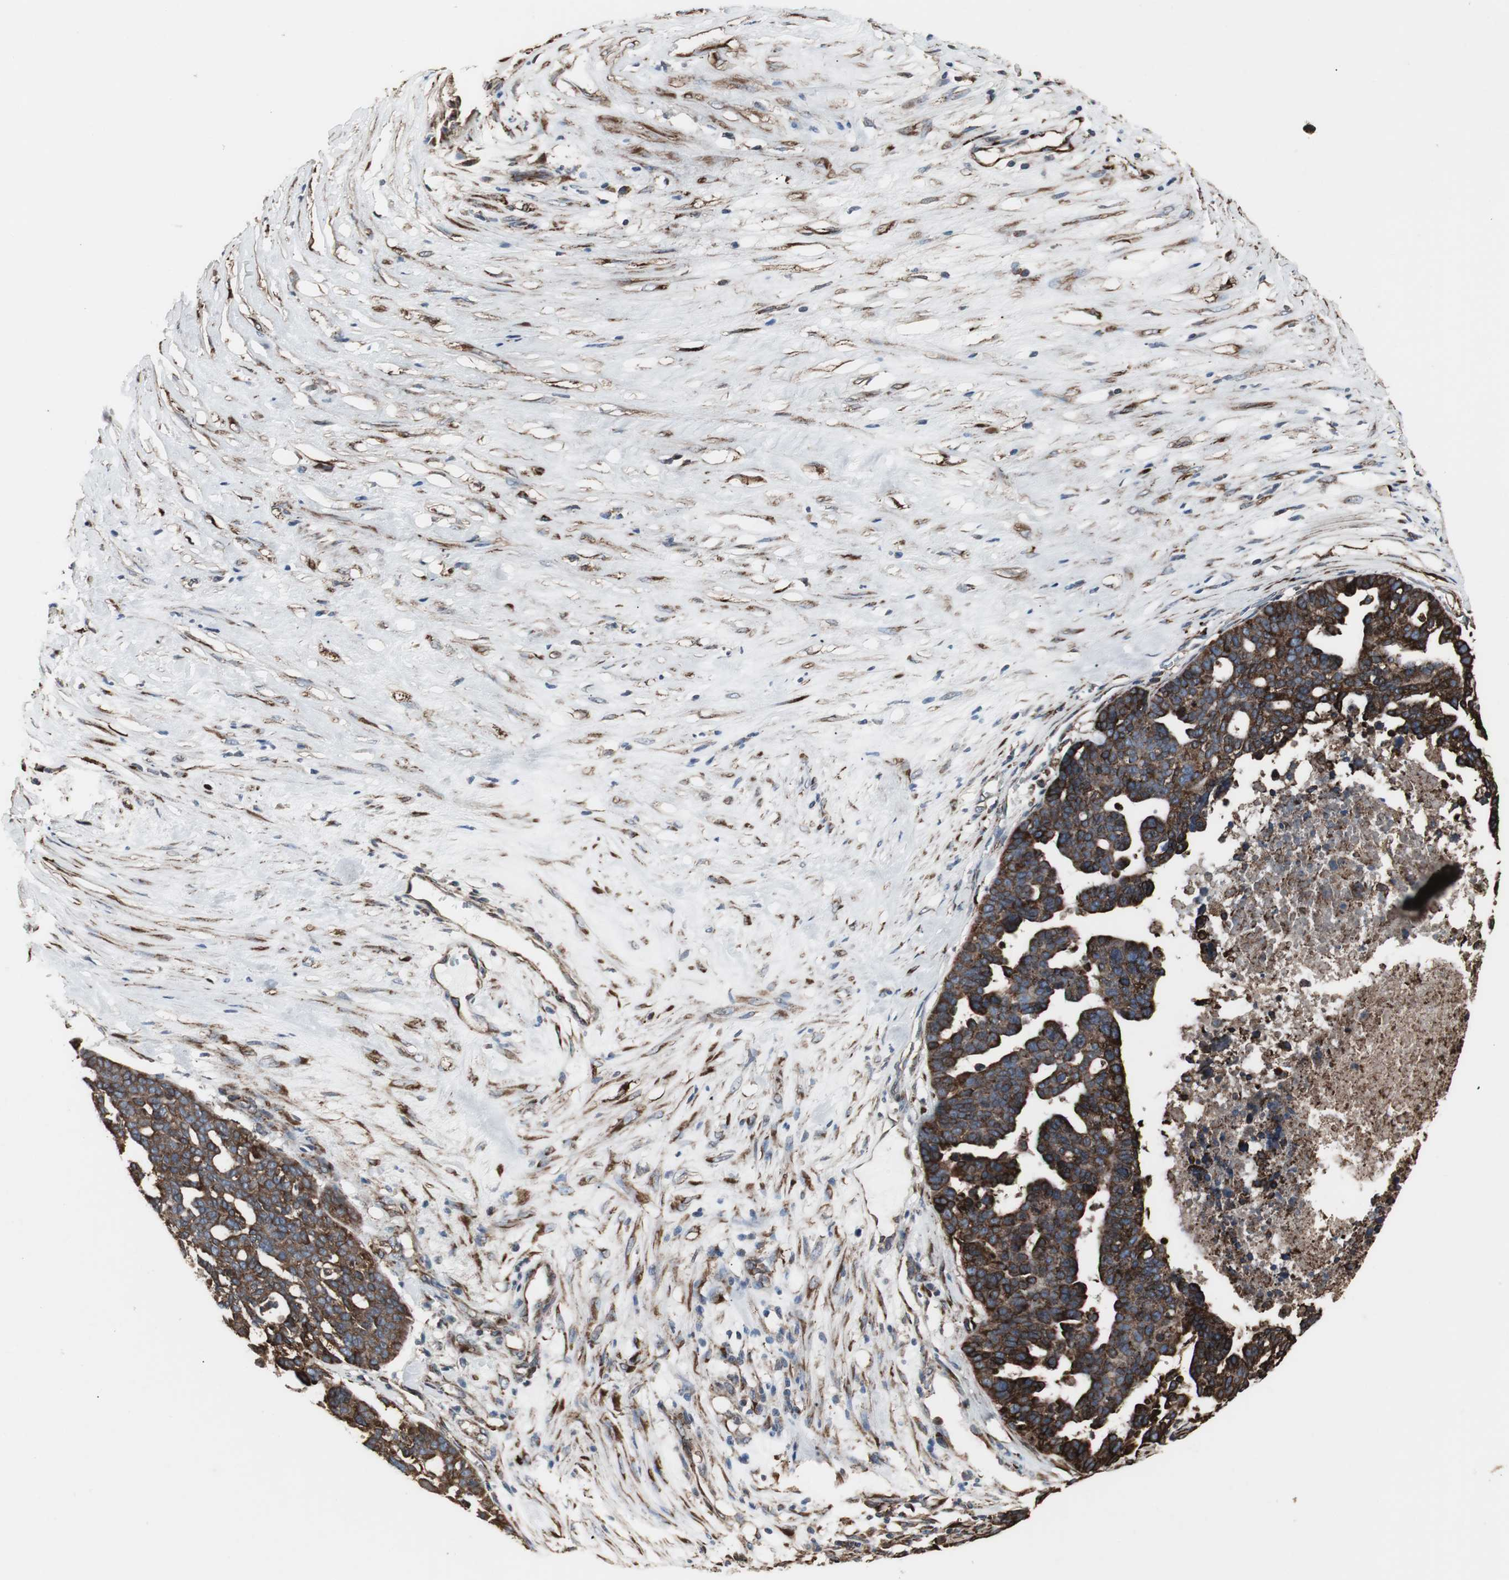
{"staining": {"intensity": "strong", "quantity": ">75%", "location": "cytoplasmic/membranous"}, "tissue": "ovarian cancer", "cell_type": "Tumor cells", "image_type": "cancer", "snomed": [{"axis": "morphology", "description": "Cystadenocarcinoma, serous, NOS"}, {"axis": "topography", "description": "Ovary"}], "caption": "About >75% of tumor cells in human serous cystadenocarcinoma (ovarian) demonstrate strong cytoplasmic/membranous protein expression as visualized by brown immunohistochemical staining.", "gene": "CALU", "patient": {"sex": "female", "age": 59}}